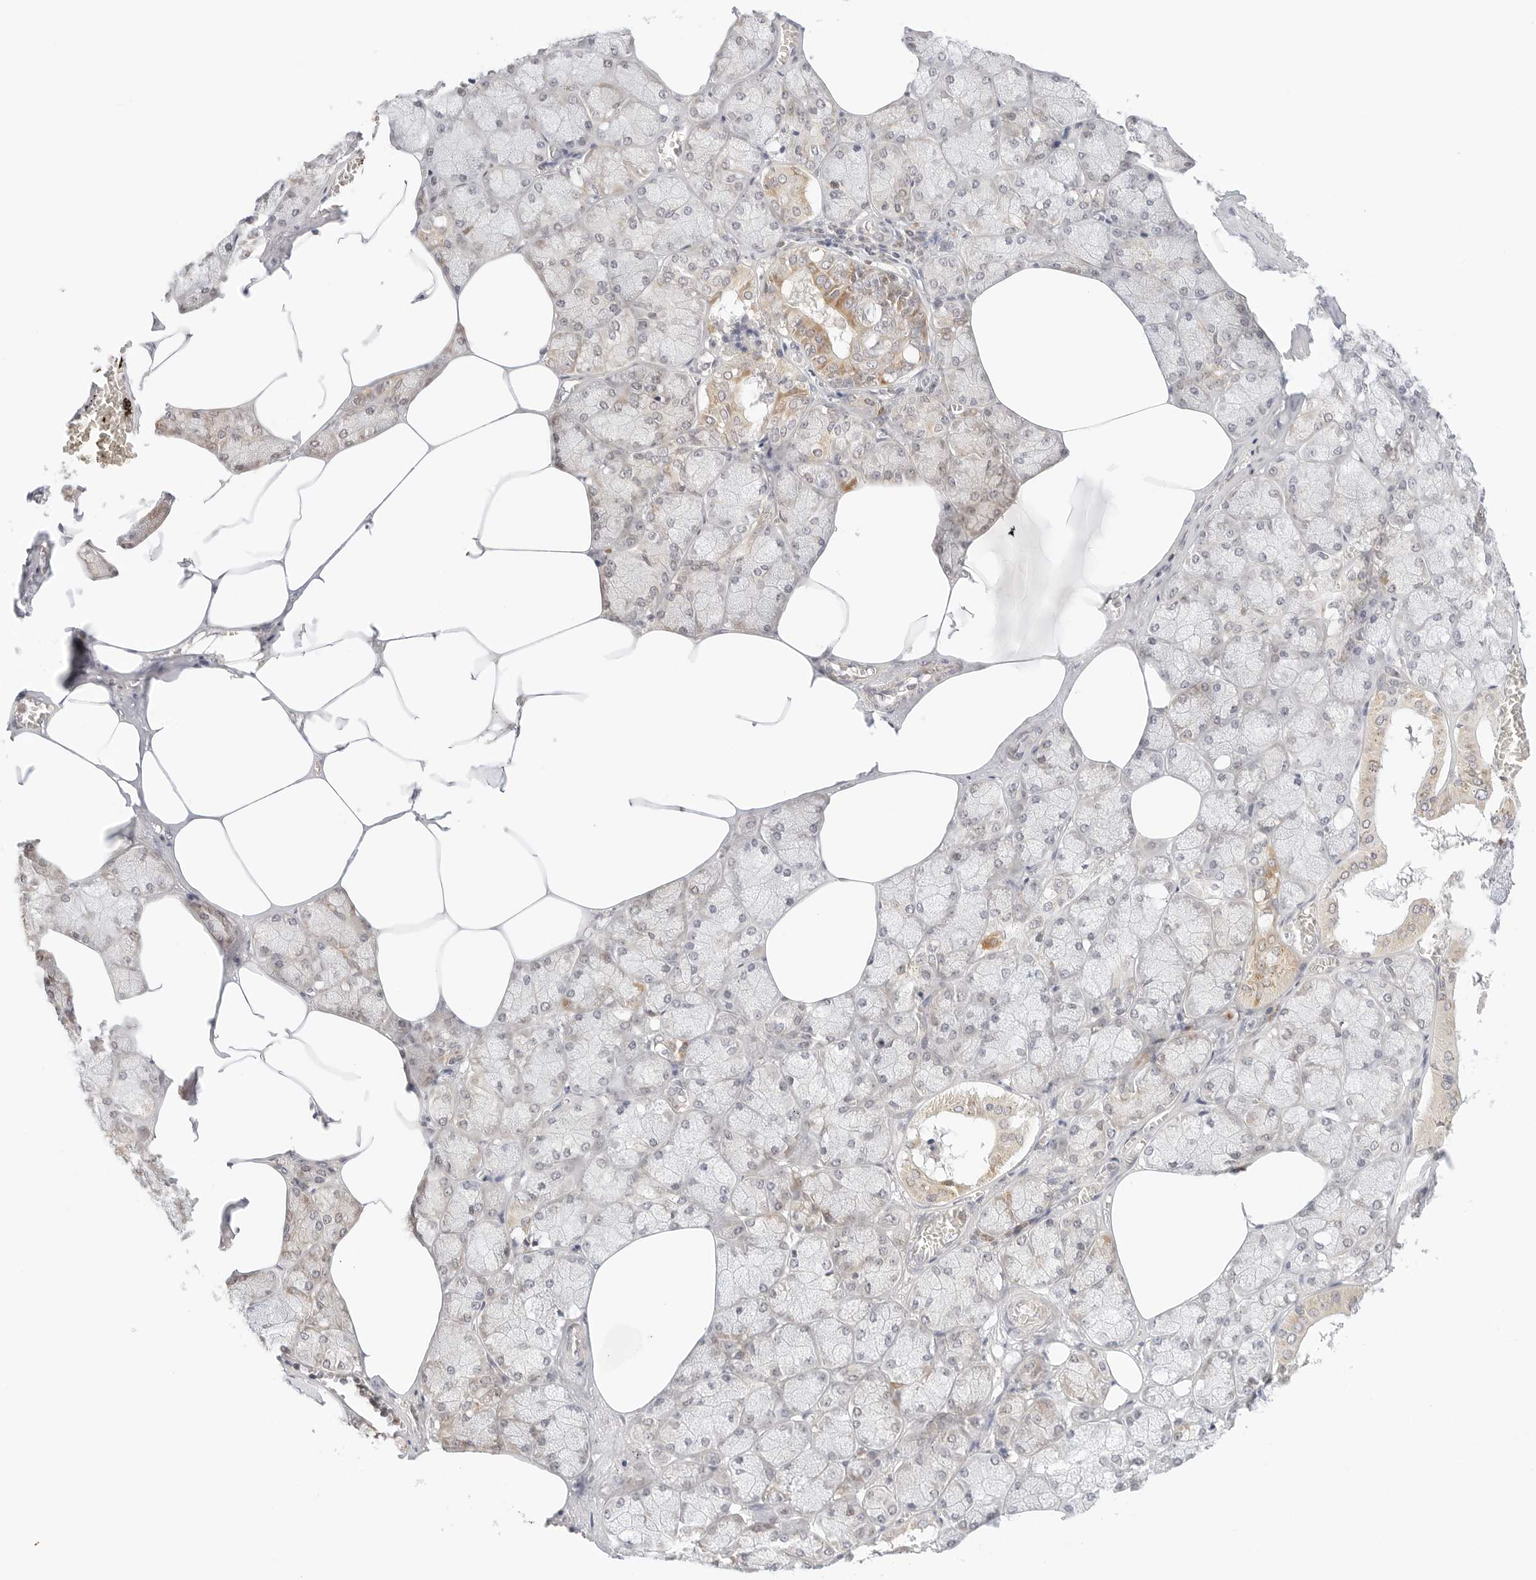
{"staining": {"intensity": "moderate", "quantity": "<25%", "location": "cytoplasmic/membranous"}, "tissue": "salivary gland", "cell_type": "Glandular cells", "image_type": "normal", "snomed": [{"axis": "morphology", "description": "Normal tissue, NOS"}, {"axis": "topography", "description": "Salivary gland"}], "caption": "This is a micrograph of IHC staining of normal salivary gland, which shows moderate positivity in the cytoplasmic/membranous of glandular cells.", "gene": "ERO1B", "patient": {"sex": "male", "age": 62}}